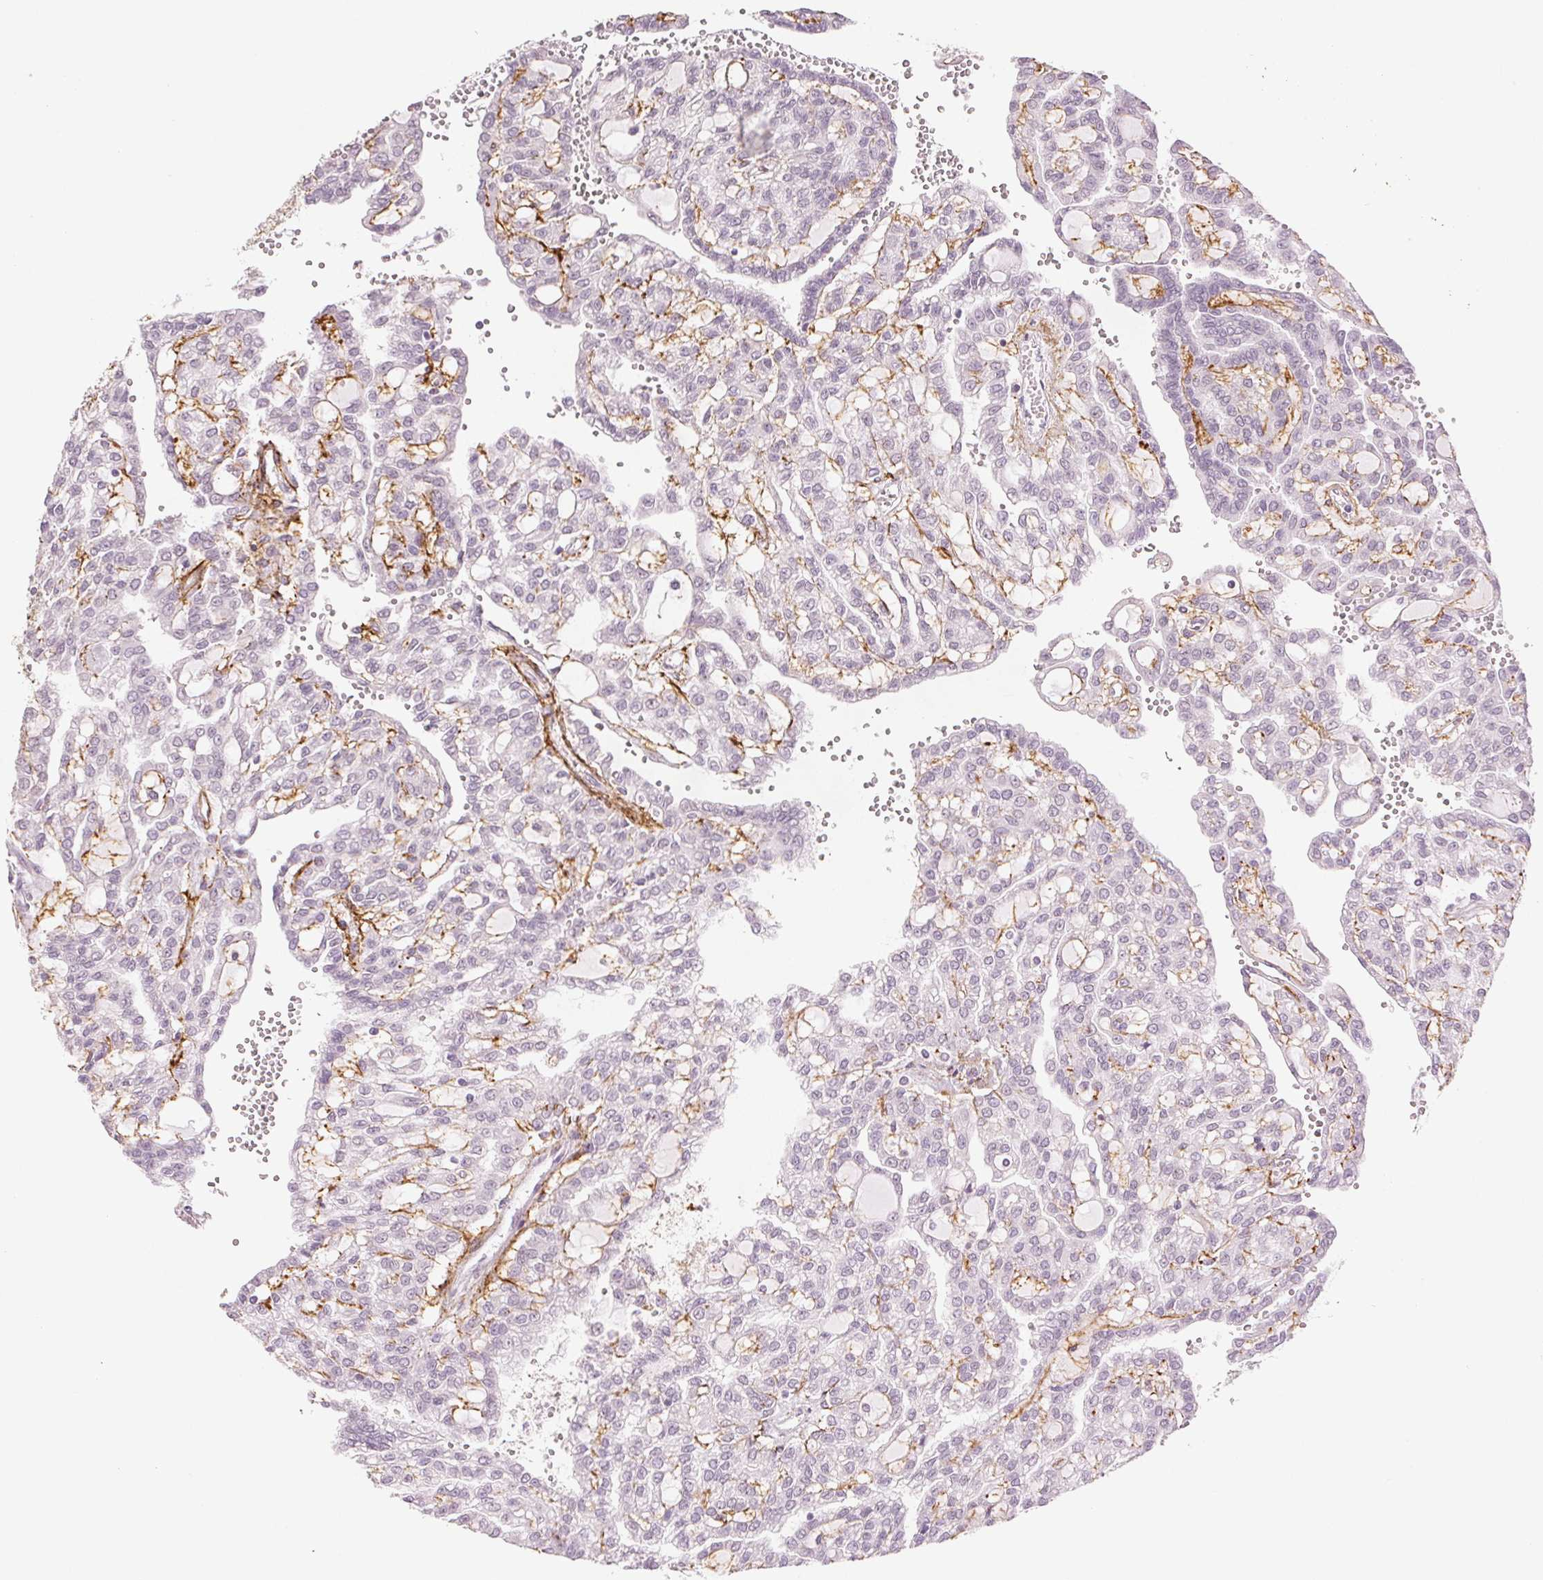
{"staining": {"intensity": "negative", "quantity": "none", "location": "none"}, "tissue": "renal cancer", "cell_type": "Tumor cells", "image_type": "cancer", "snomed": [{"axis": "morphology", "description": "Adenocarcinoma, NOS"}, {"axis": "topography", "description": "Kidney"}], "caption": "A high-resolution histopathology image shows IHC staining of renal cancer, which exhibits no significant expression in tumor cells.", "gene": "FBN1", "patient": {"sex": "male", "age": 63}}